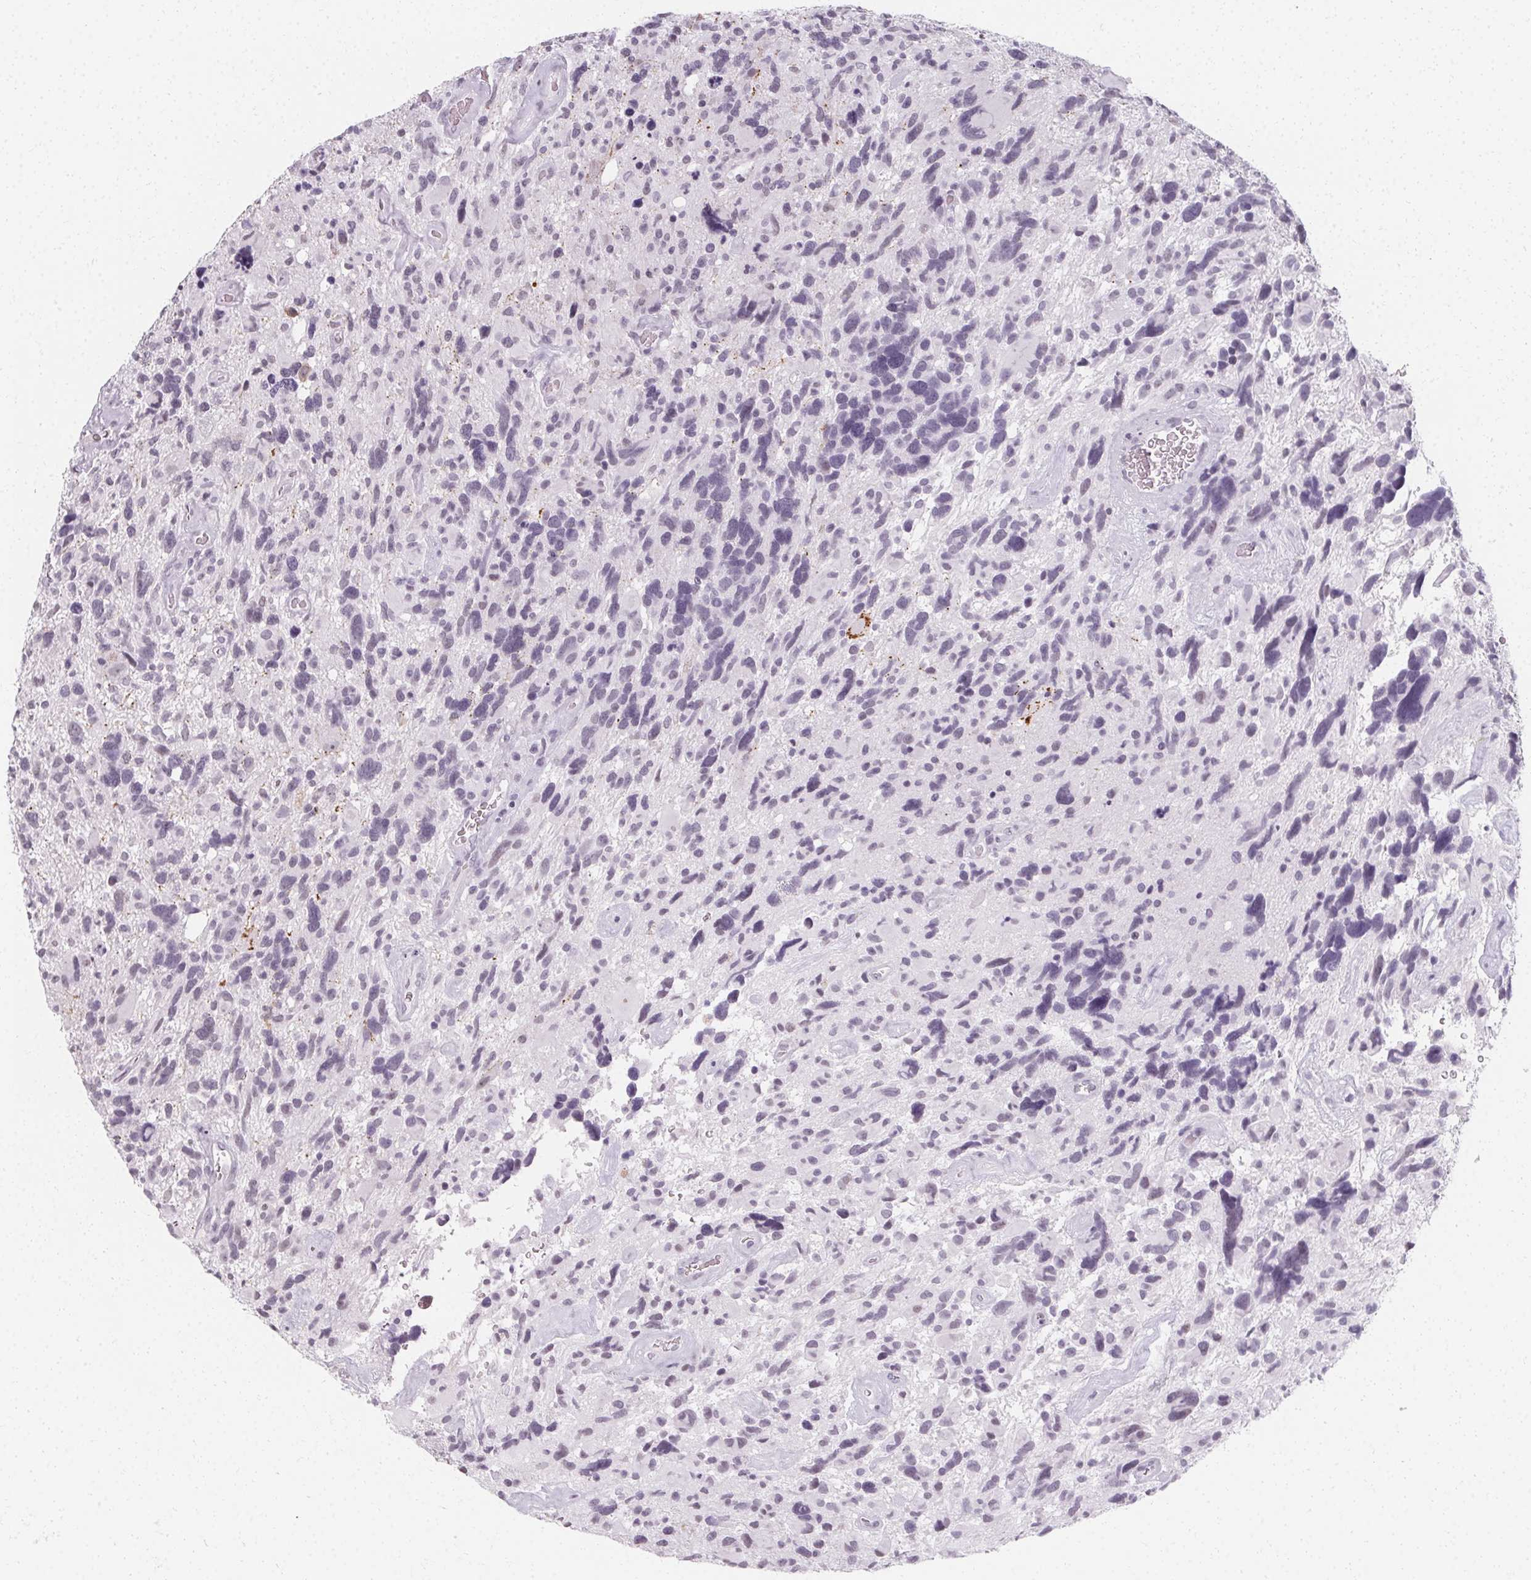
{"staining": {"intensity": "negative", "quantity": "none", "location": "none"}, "tissue": "glioma", "cell_type": "Tumor cells", "image_type": "cancer", "snomed": [{"axis": "morphology", "description": "Glioma, malignant, High grade"}, {"axis": "topography", "description": "Brain"}], "caption": "The photomicrograph exhibits no significant positivity in tumor cells of glioma.", "gene": "SYNPR", "patient": {"sex": "male", "age": 49}}